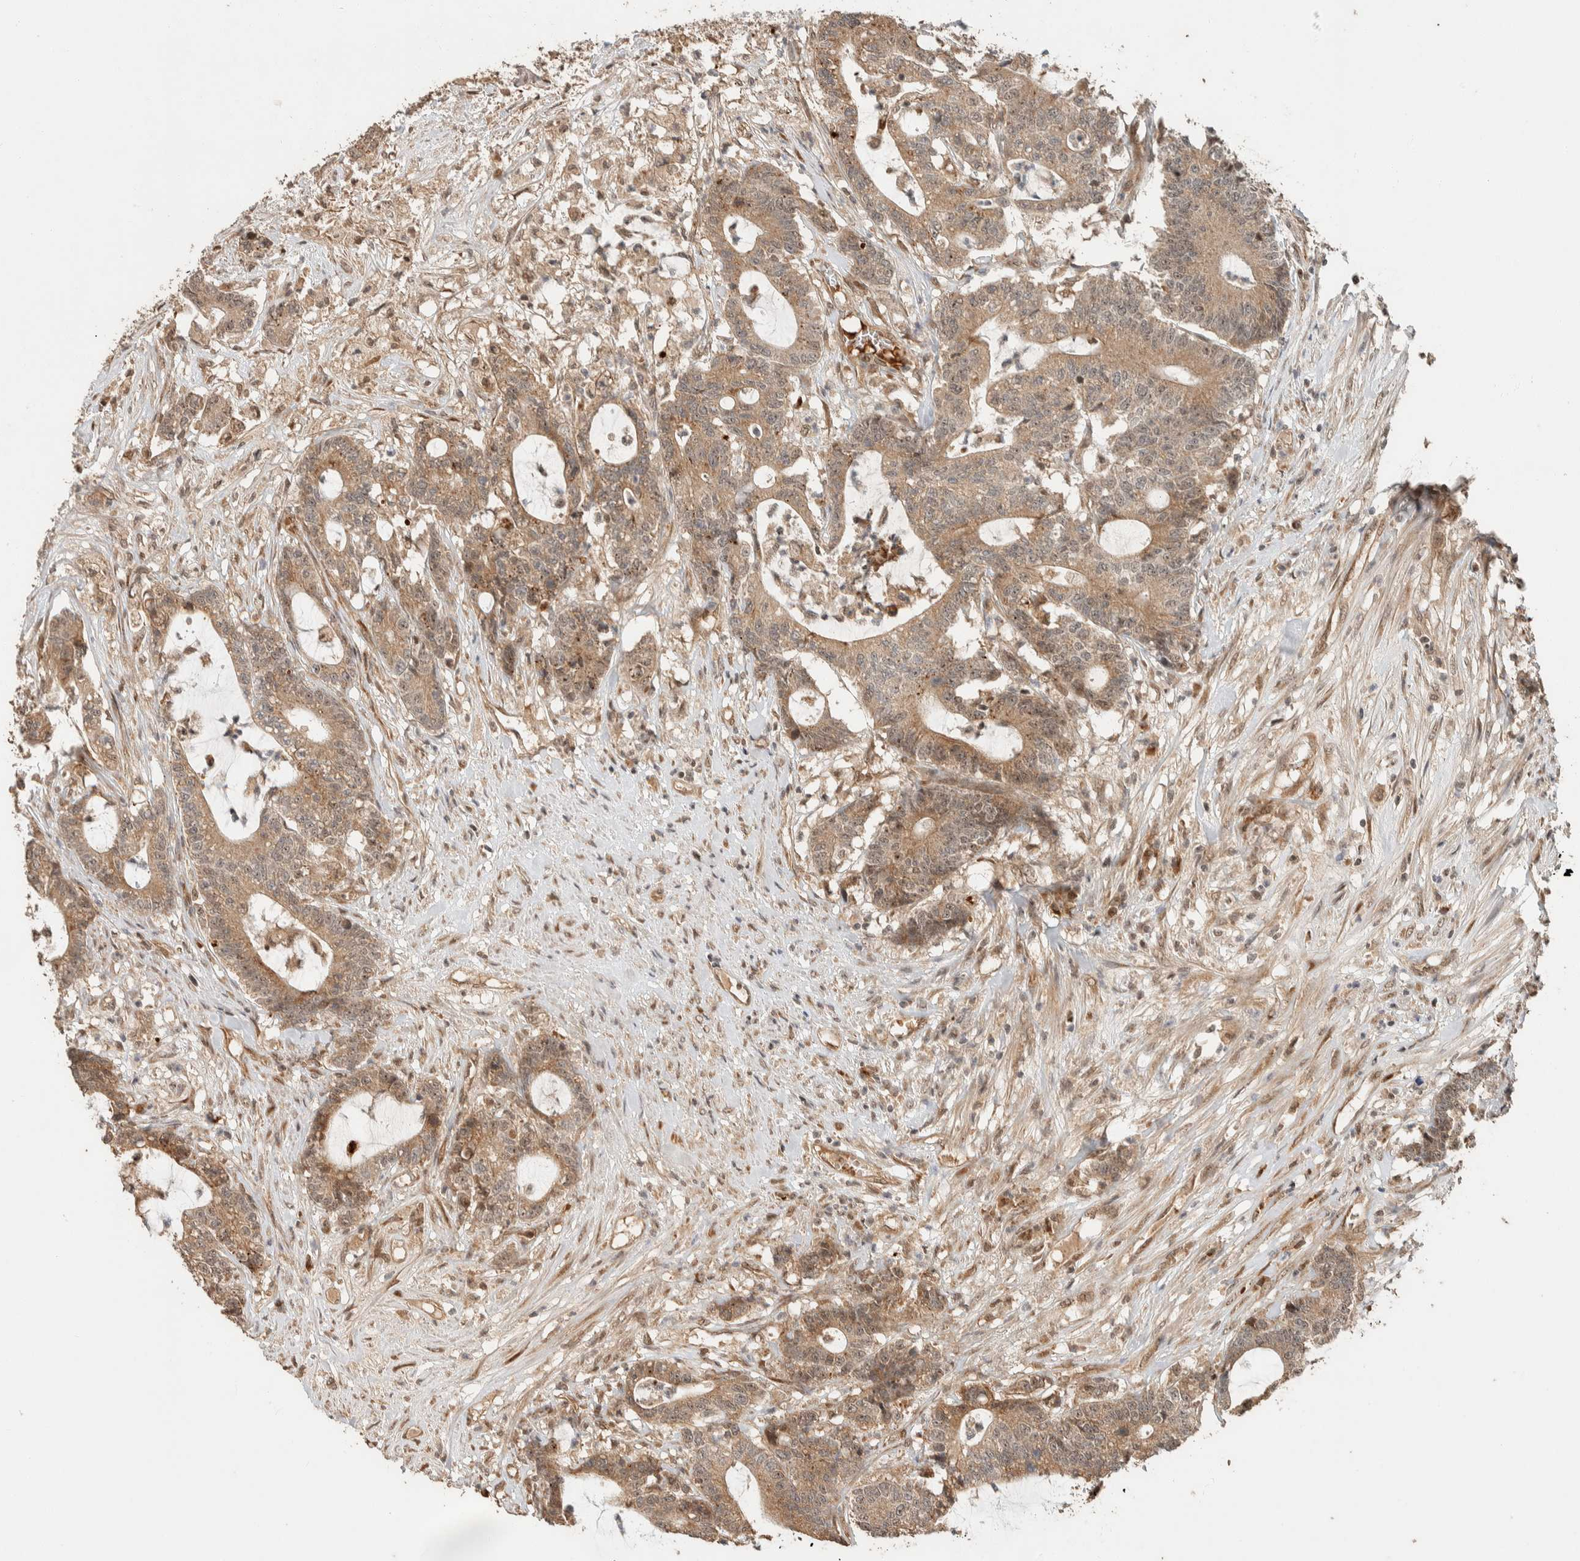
{"staining": {"intensity": "moderate", "quantity": ">75%", "location": "cytoplasmic/membranous"}, "tissue": "colorectal cancer", "cell_type": "Tumor cells", "image_type": "cancer", "snomed": [{"axis": "morphology", "description": "Adenocarcinoma, NOS"}, {"axis": "topography", "description": "Colon"}], "caption": "Tumor cells display medium levels of moderate cytoplasmic/membranous expression in approximately >75% of cells in human adenocarcinoma (colorectal).", "gene": "ZBTB2", "patient": {"sex": "female", "age": 84}}